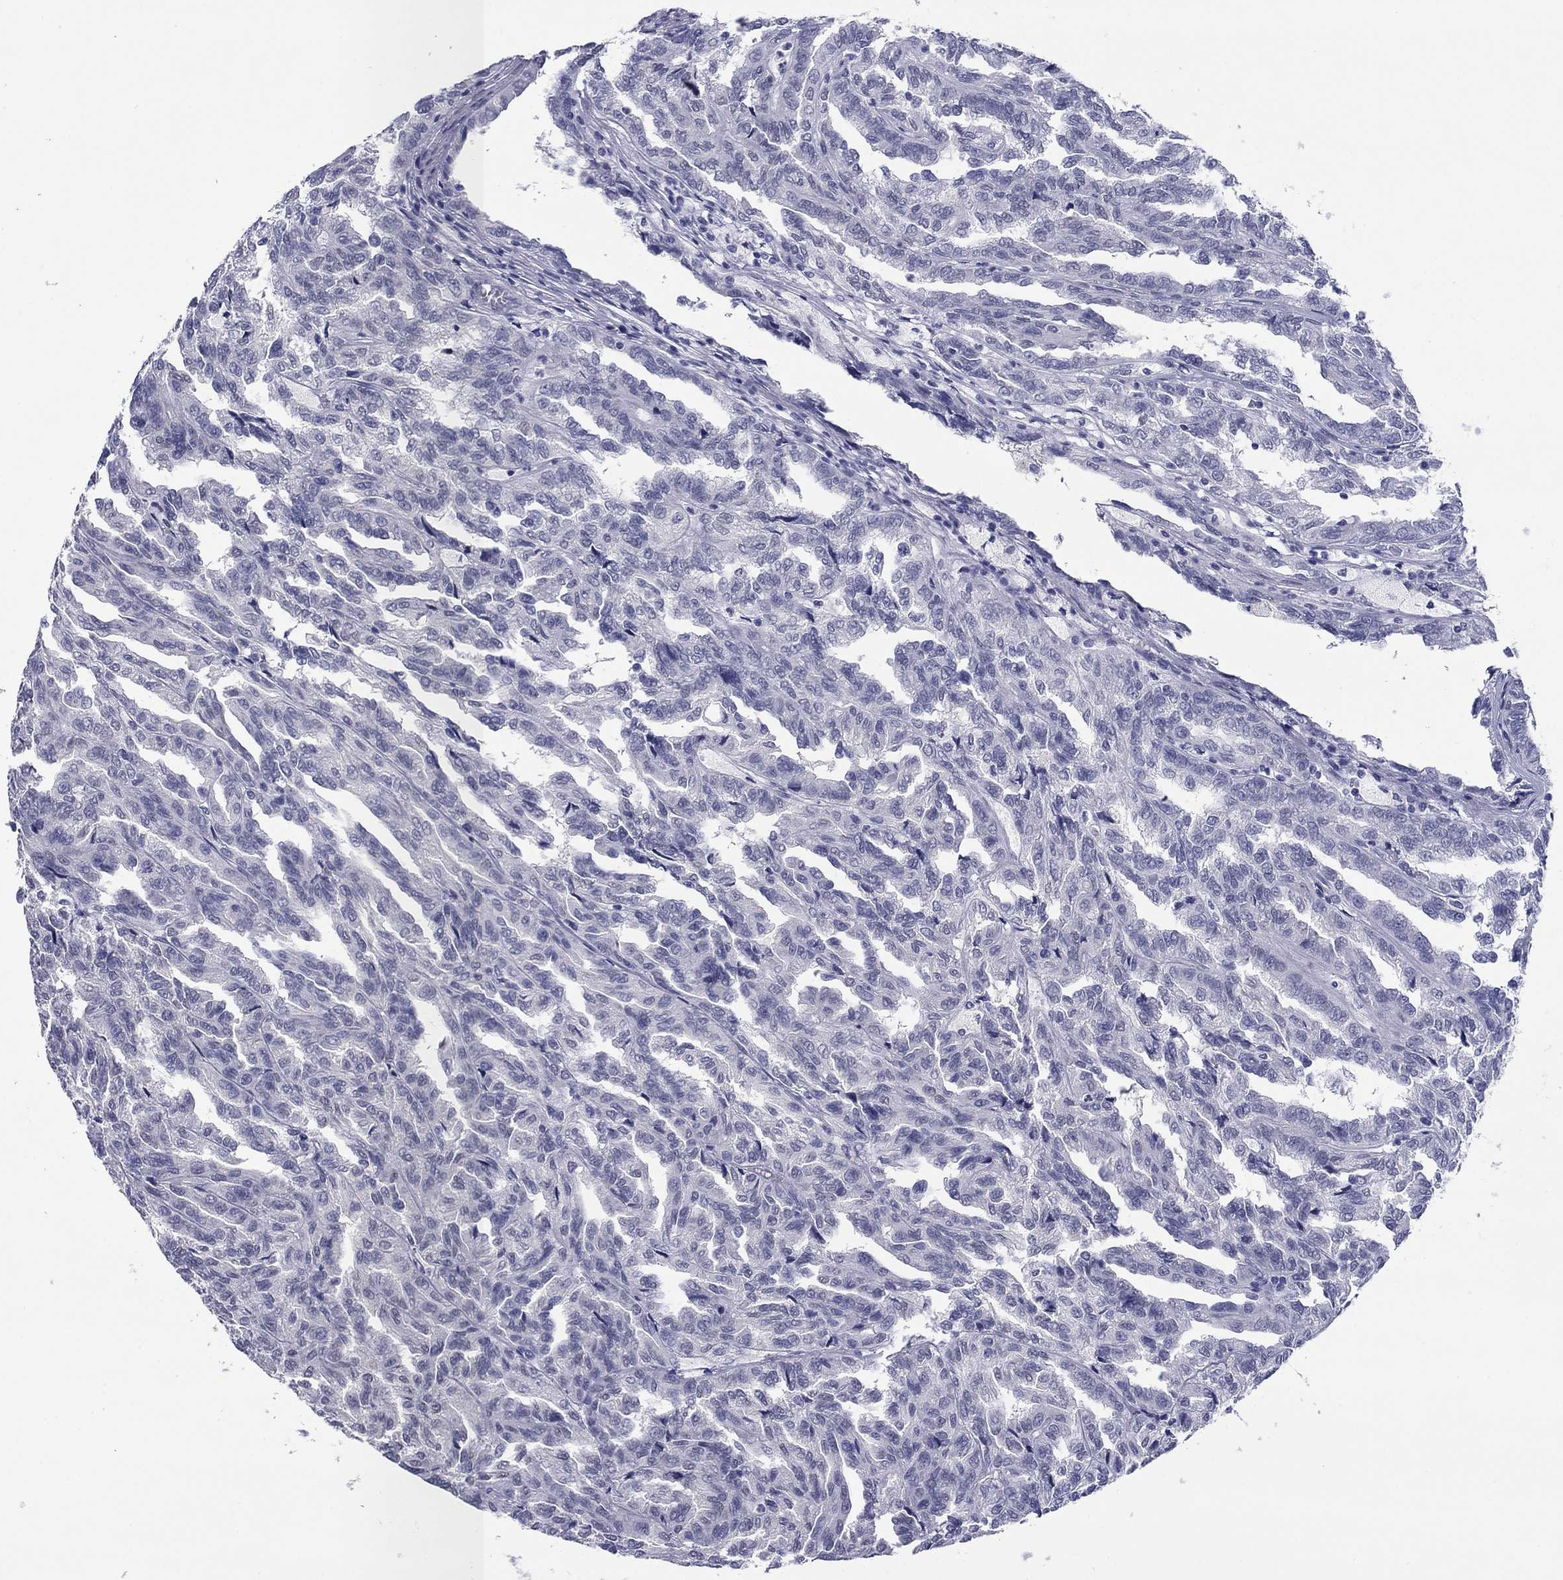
{"staining": {"intensity": "negative", "quantity": "none", "location": "none"}, "tissue": "renal cancer", "cell_type": "Tumor cells", "image_type": "cancer", "snomed": [{"axis": "morphology", "description": "Adenocarcinoma, NOS"}, {"axis": "topography", "description": "Kidney"}], "caption": "DAB immunohistochemical staining of human renal cancer (adenocarcinoma) displays no significant positivity in tumor cells.", "gene": "HAO1", "patient": {"sex": "male", "age": 79}}